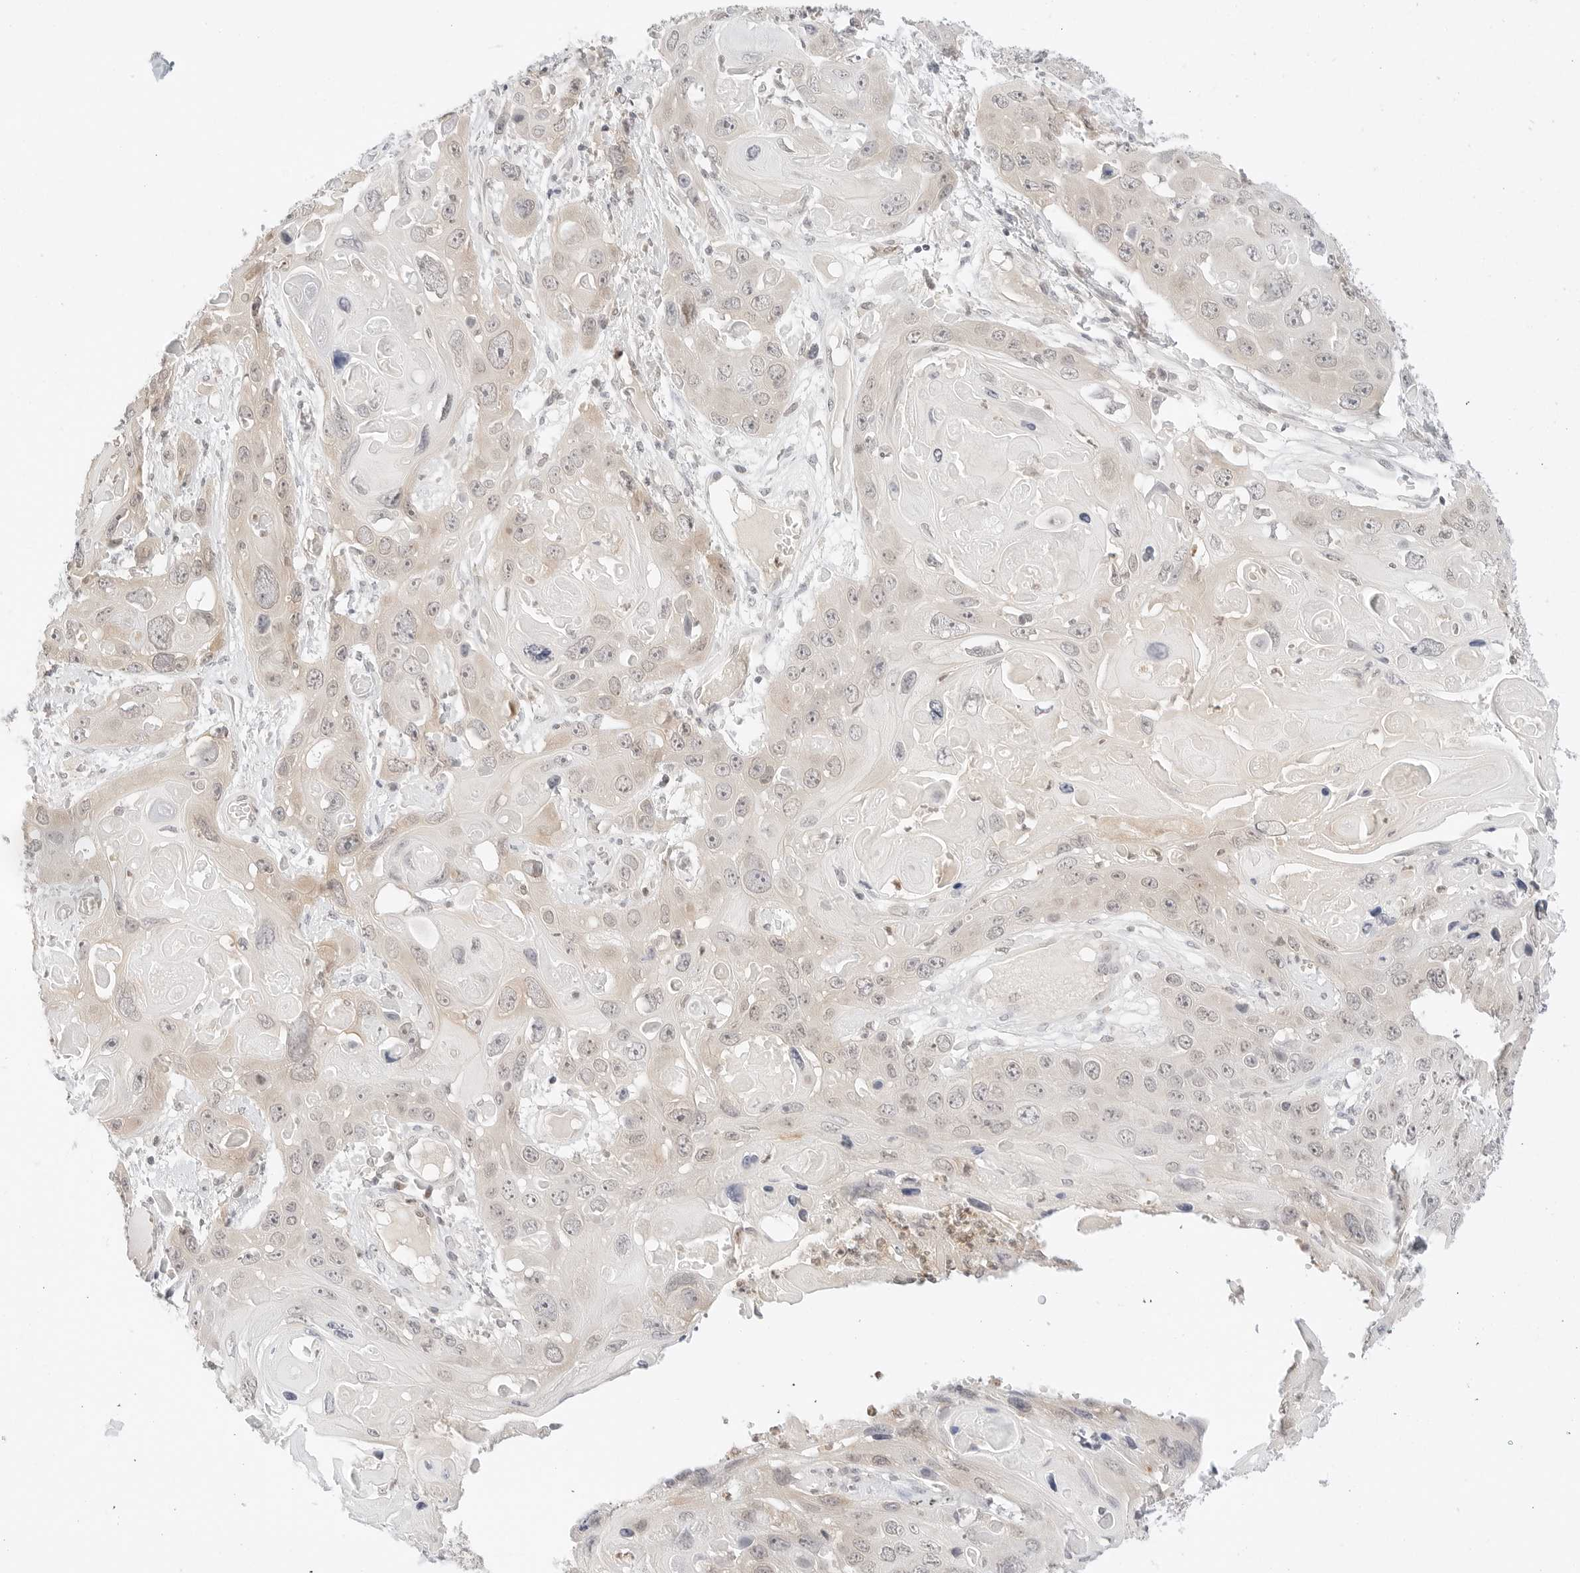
{"staining": {"intensity": "weak", "quantity": "<25%", "location": "cytoplasmic/membranous"}, "tissue": "skin cancer", "cell_type": "Tumor cells", "image_type": "cancer", "snomed": [{"axis": "morphology", "description": "Squamous cell carcinoma, NOS"}, {"axis": "topography", "description": "Skin"}], "caption": "Tumor cells show no significant positivity in skin cancer (squamous cell carcinoma). (Stains: DAB IHC with hematoxylin counter stain, Microscopy: brightfield microscopy at high magnification).", "gene": "GNAS", "patient": {"sex": "male", "age": 55}}